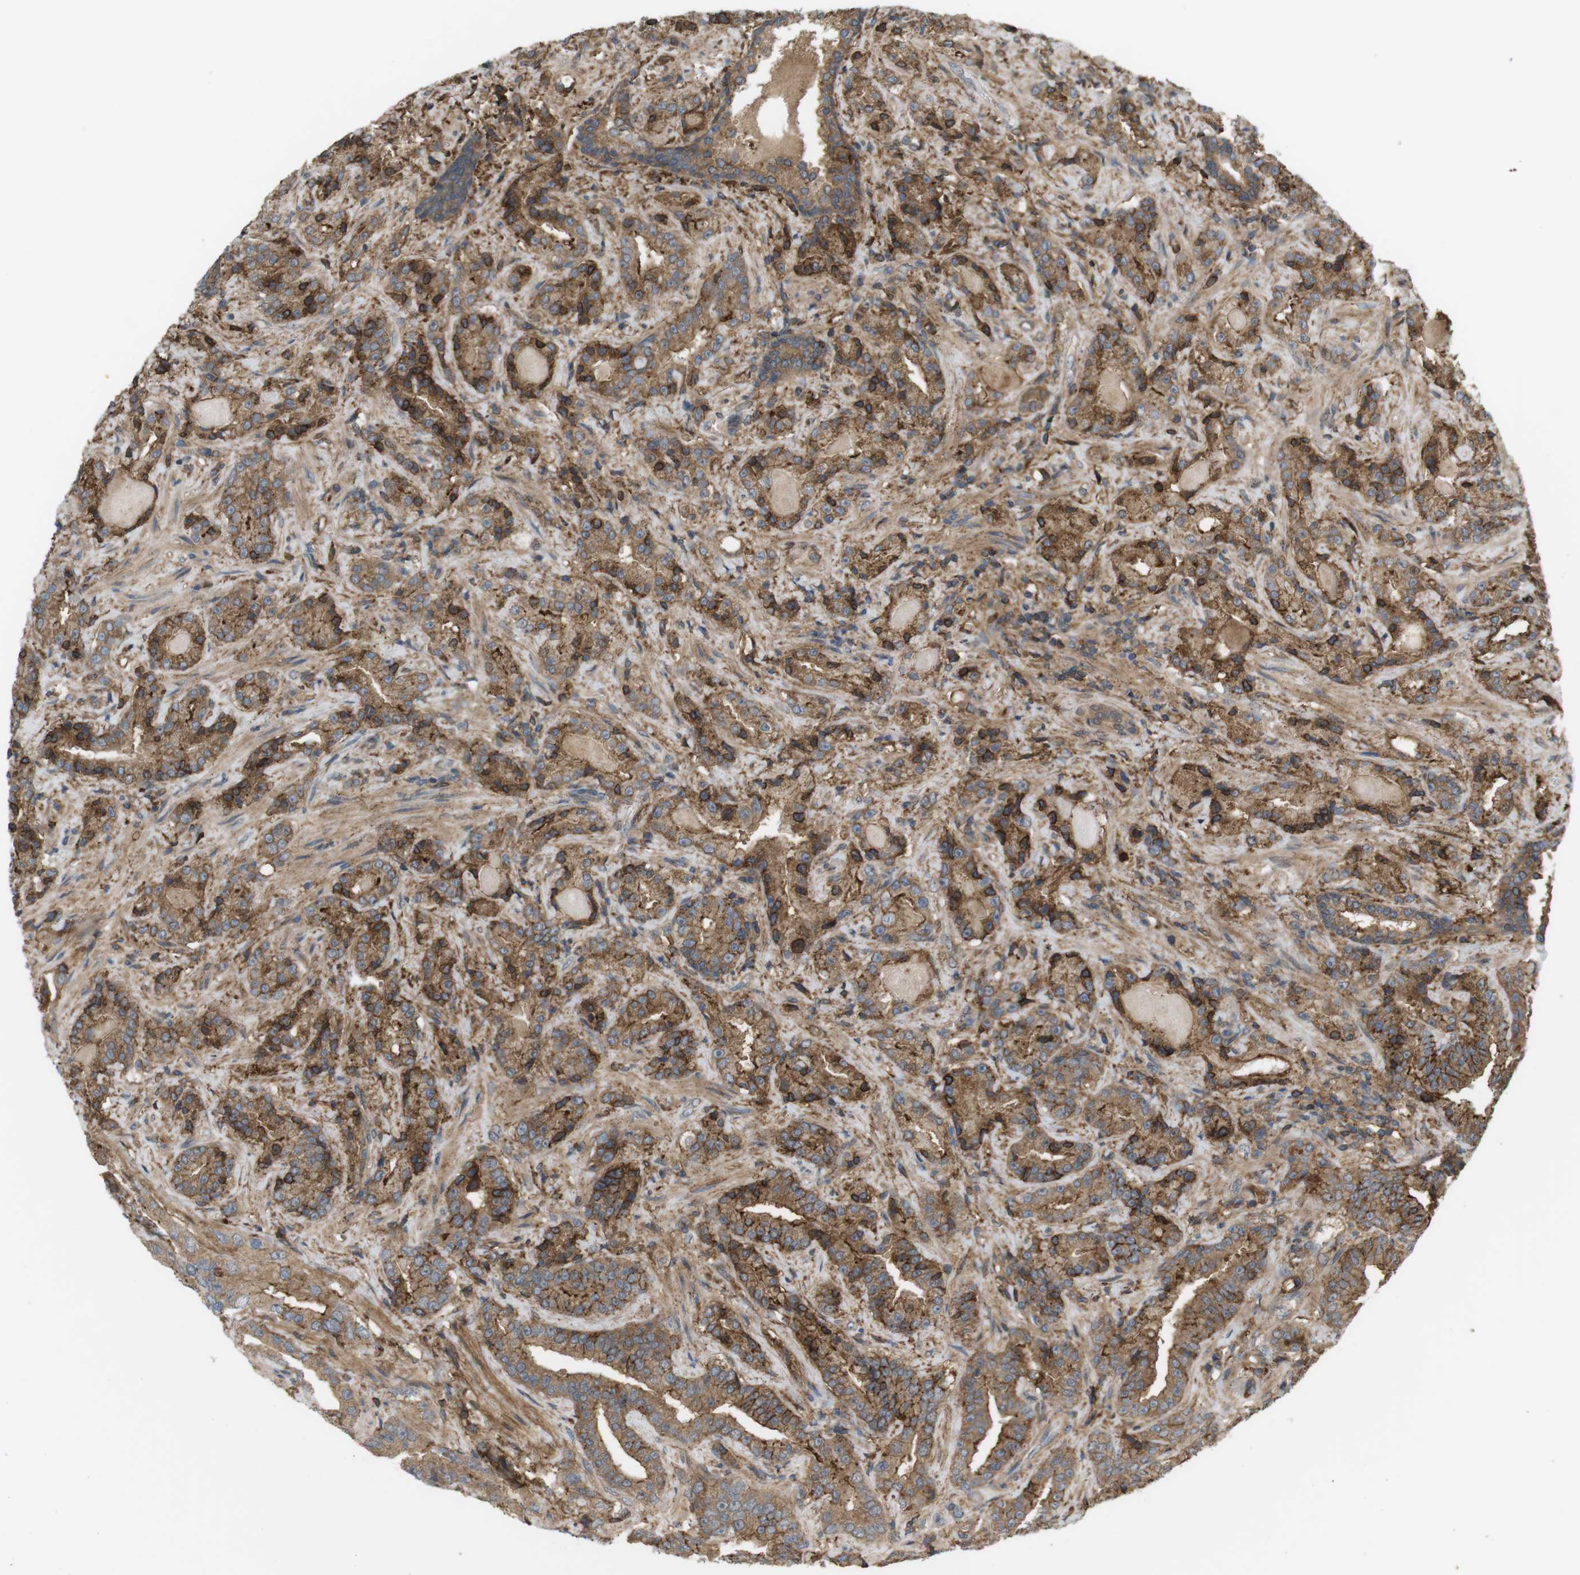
{"staining": {"intensity": "strong", "quantity": ">75%", "location": "cytoplasmic/membranous"}, "tissue": "prostate cancer", "cell_type": "Tumor cells", "image_type": "cancer", "snomed": [{"axis": "morphology", "description": "Adenocarcinoma, Low grade"}, {"axis": "topography", "description": "Prostate"}], "caption": "Brown immunohistochemical staining in prostate cancer reveals strong cytoplasmic/membranous positivity in about >75% of tumor cells.", "gene": "DDAH2", "patient": {"sex": "male", "age": 60}}